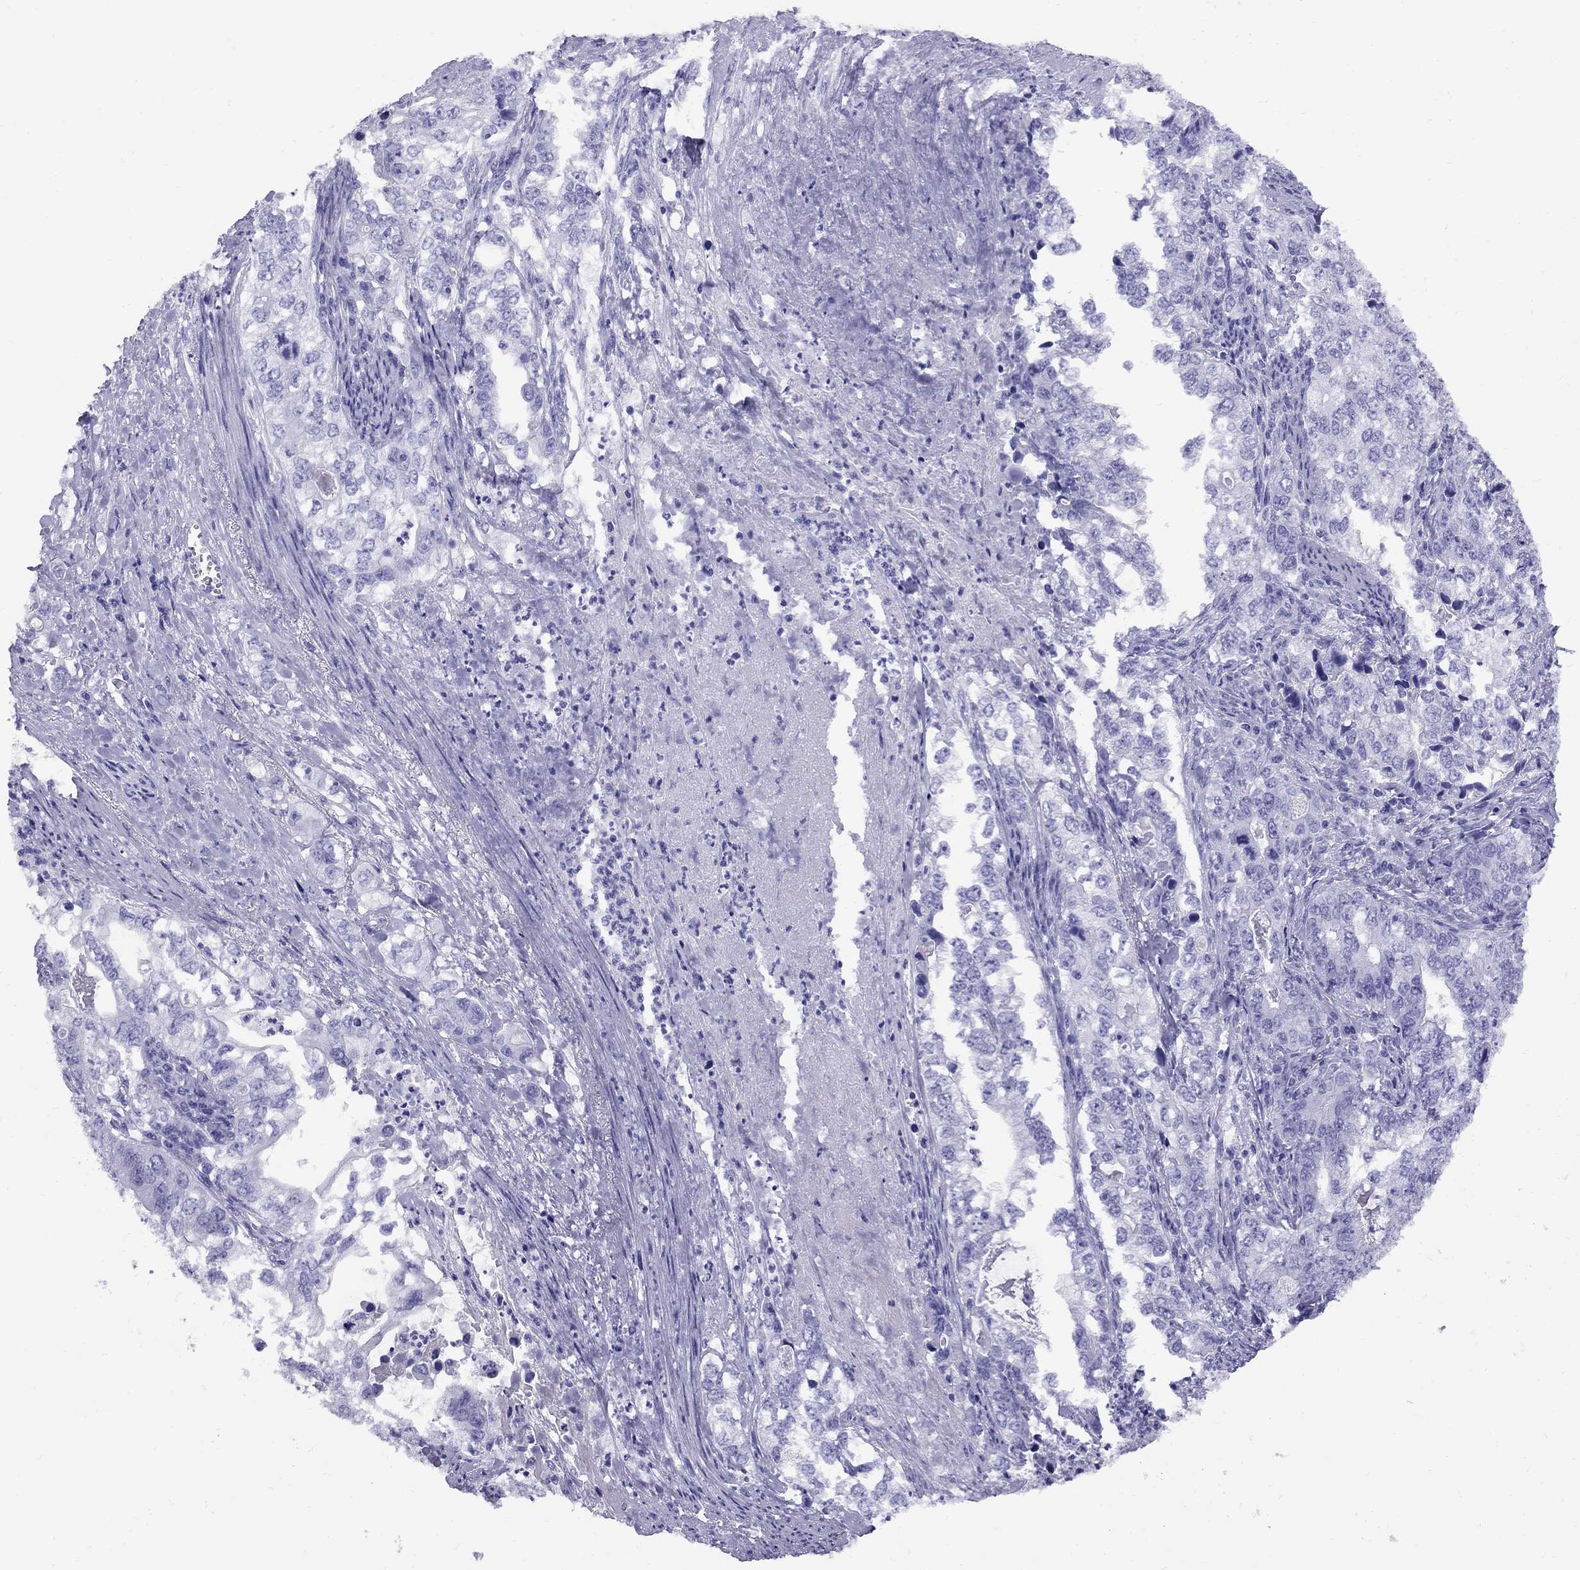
{"staining": {"intensity": "negative", "quantity": "none", "location": "none"}, "tissue": "stomach cancer", "cell_type": "Tumor cells", "image_type": "cancer", "snomed": [{"axis": "morphology", "description": "Adenocarcinoma, NOS"}, {"axis": "topography", "description": "Stomach, lower"}], "caption": "An immunohistochemistry (IHC) histopathology image of stomach adenocarcinoma is shown. There is no staining in tumor cells of stomach adenocarcinoma.", "gene": "AVPR1B", "patient": {"sex": "female", "age": 72}}